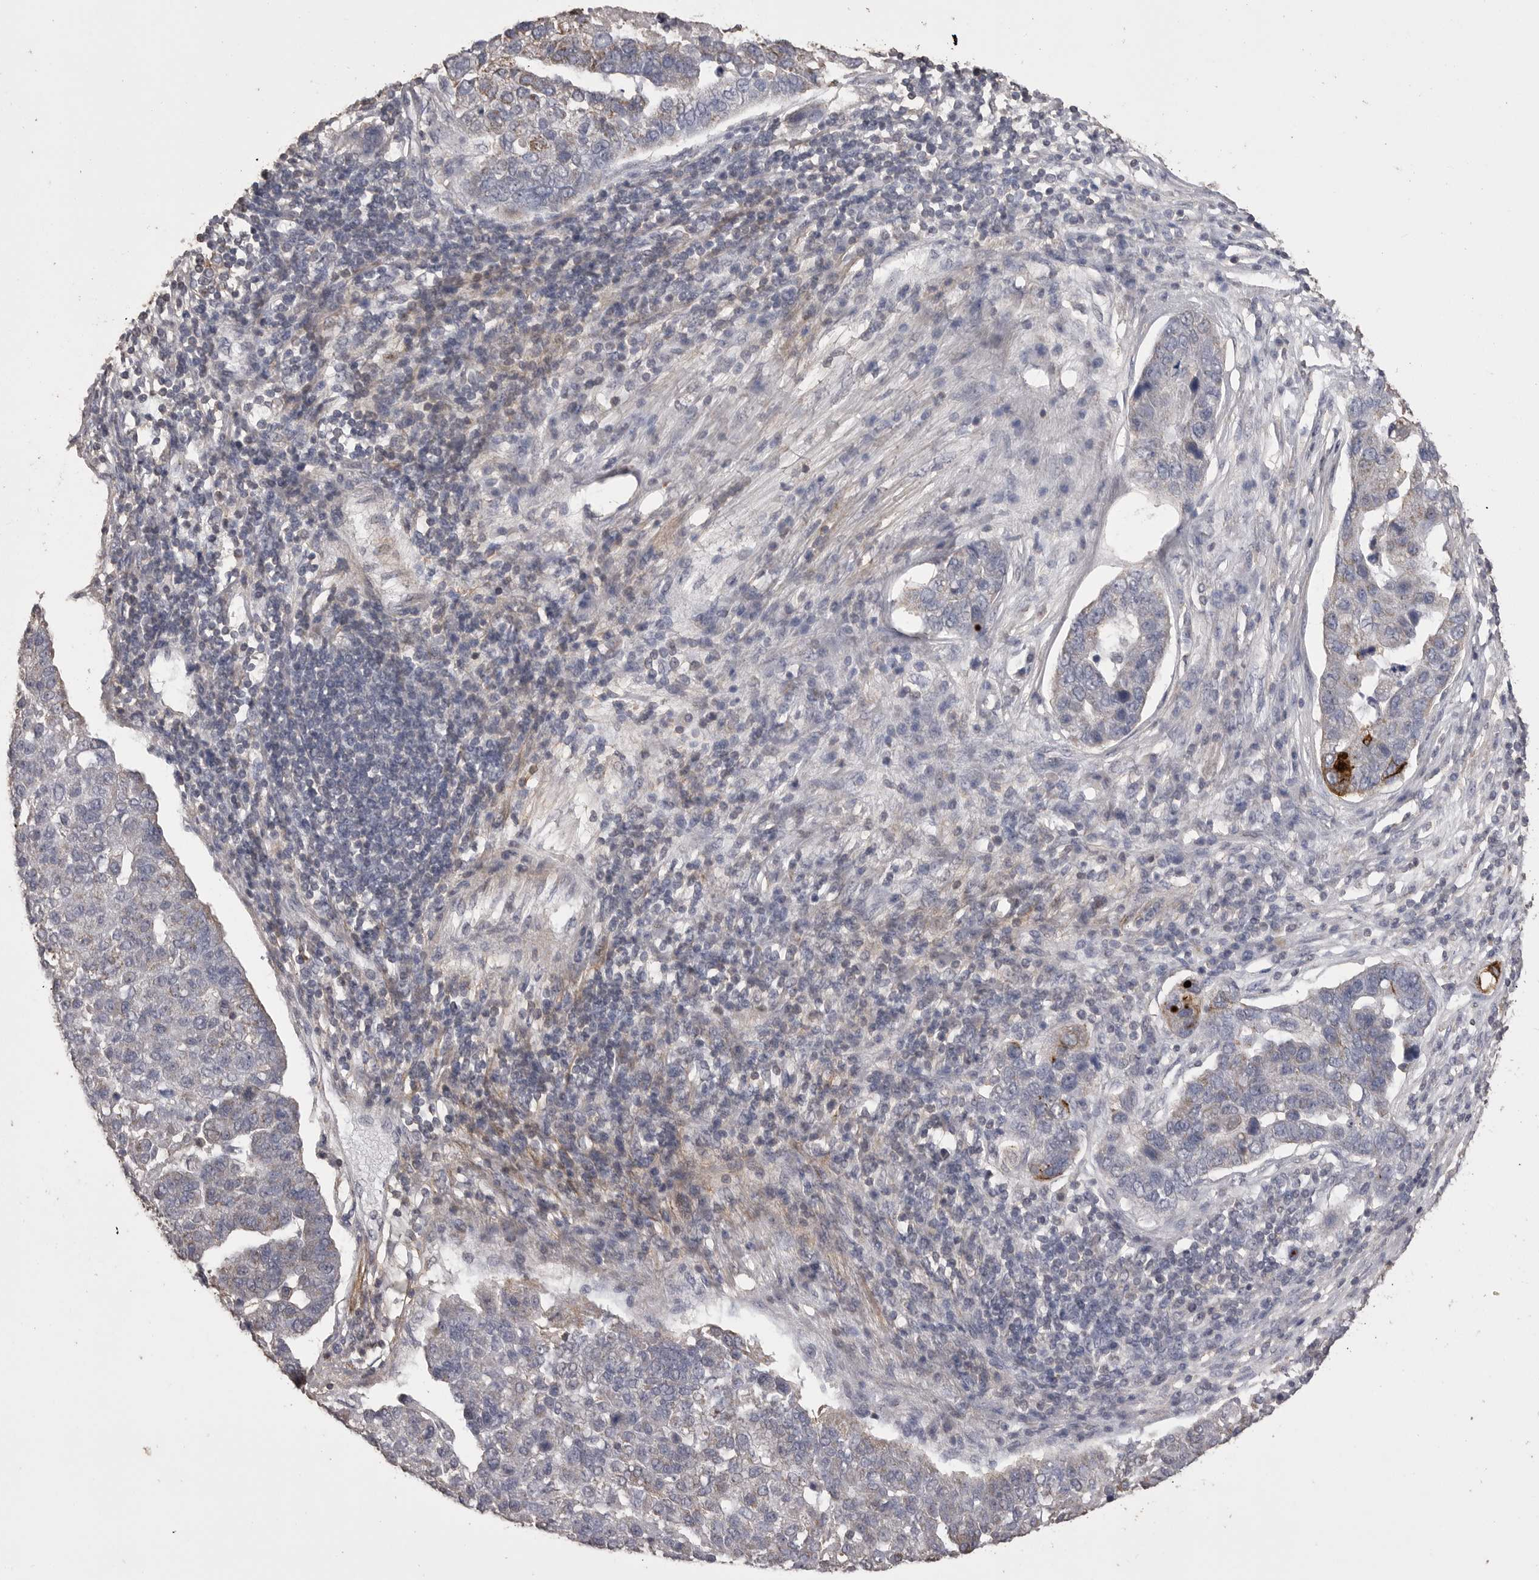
{"staining": {"intensity": "weak", "quantity": "25%-75%", "location": "cytoplasmic/membranous"}, "tissue": "pancreatic cancer", "cell_type": "Tumor cells", "image_type": "cancer", "snomed": [{"axis": "morphology", "description": "Adenocarcinoma, NOS"}, {"axis": "topography", "description": "Pancreas"}], "caption": "Pancreatic cancer tissue shows weak cytoplasmic/membranous expression in approximately 25%-75% of tumor cells", "gene": "MMP7", "patient": {"sex": "female", "age": 61}}